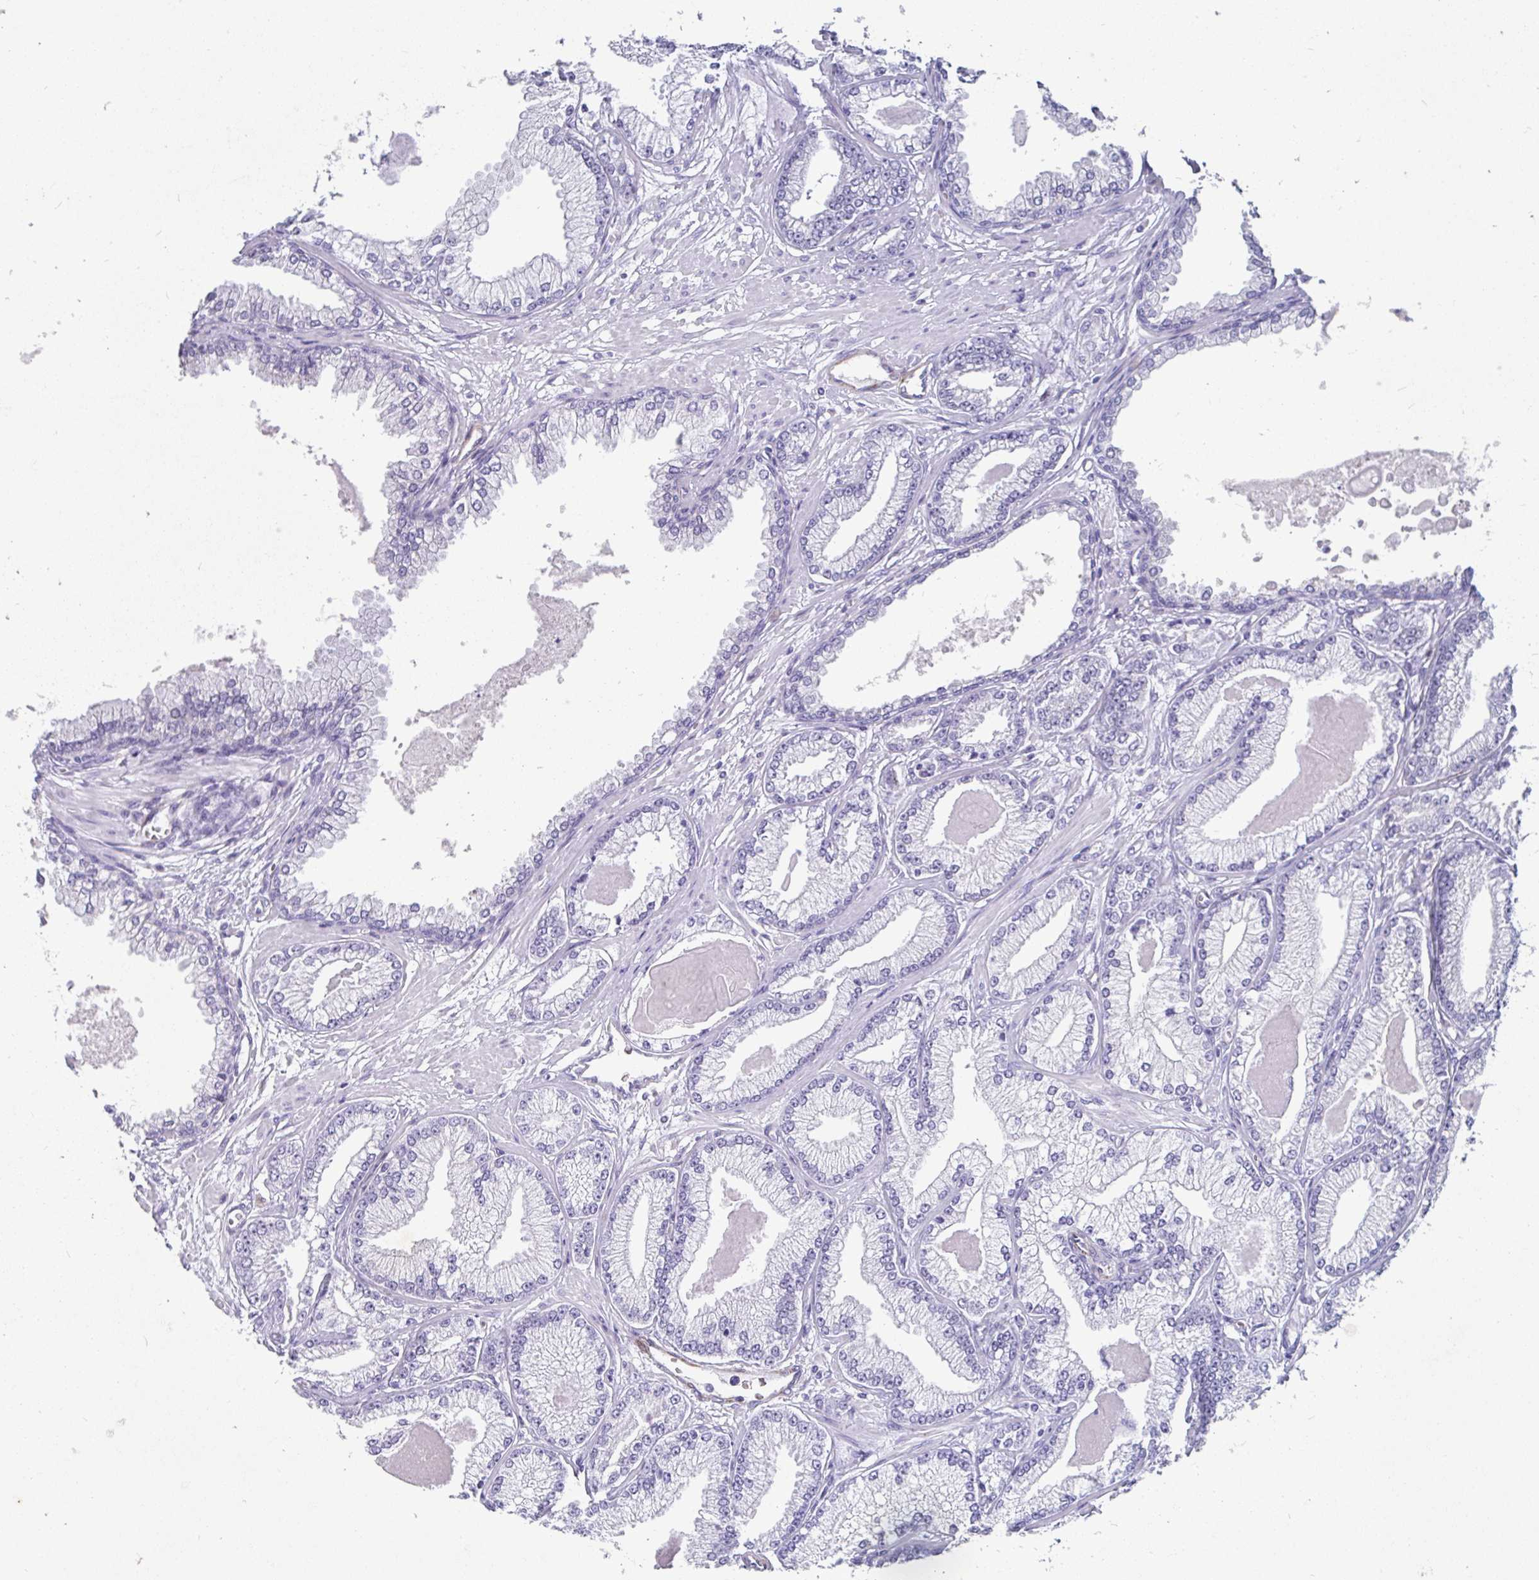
{"staining": {"intensity": "negative", "quantity": "none", "location": "none"}, "tissue": "prostate cancer", "cell_type": "Tumor cells", "image_type": "cancer", "snomed": [{"axis": "morphology", "description": "Adenocarcinoma, Low grade"}, {"axis": "topography", "description": "Prostate"}], "caption": "DAB immunohistochemical staining of human prostate cancer displays no significant expression in tumor cells.", "gene": "EML5", "patient": {"sex": "male", "age": 64}}